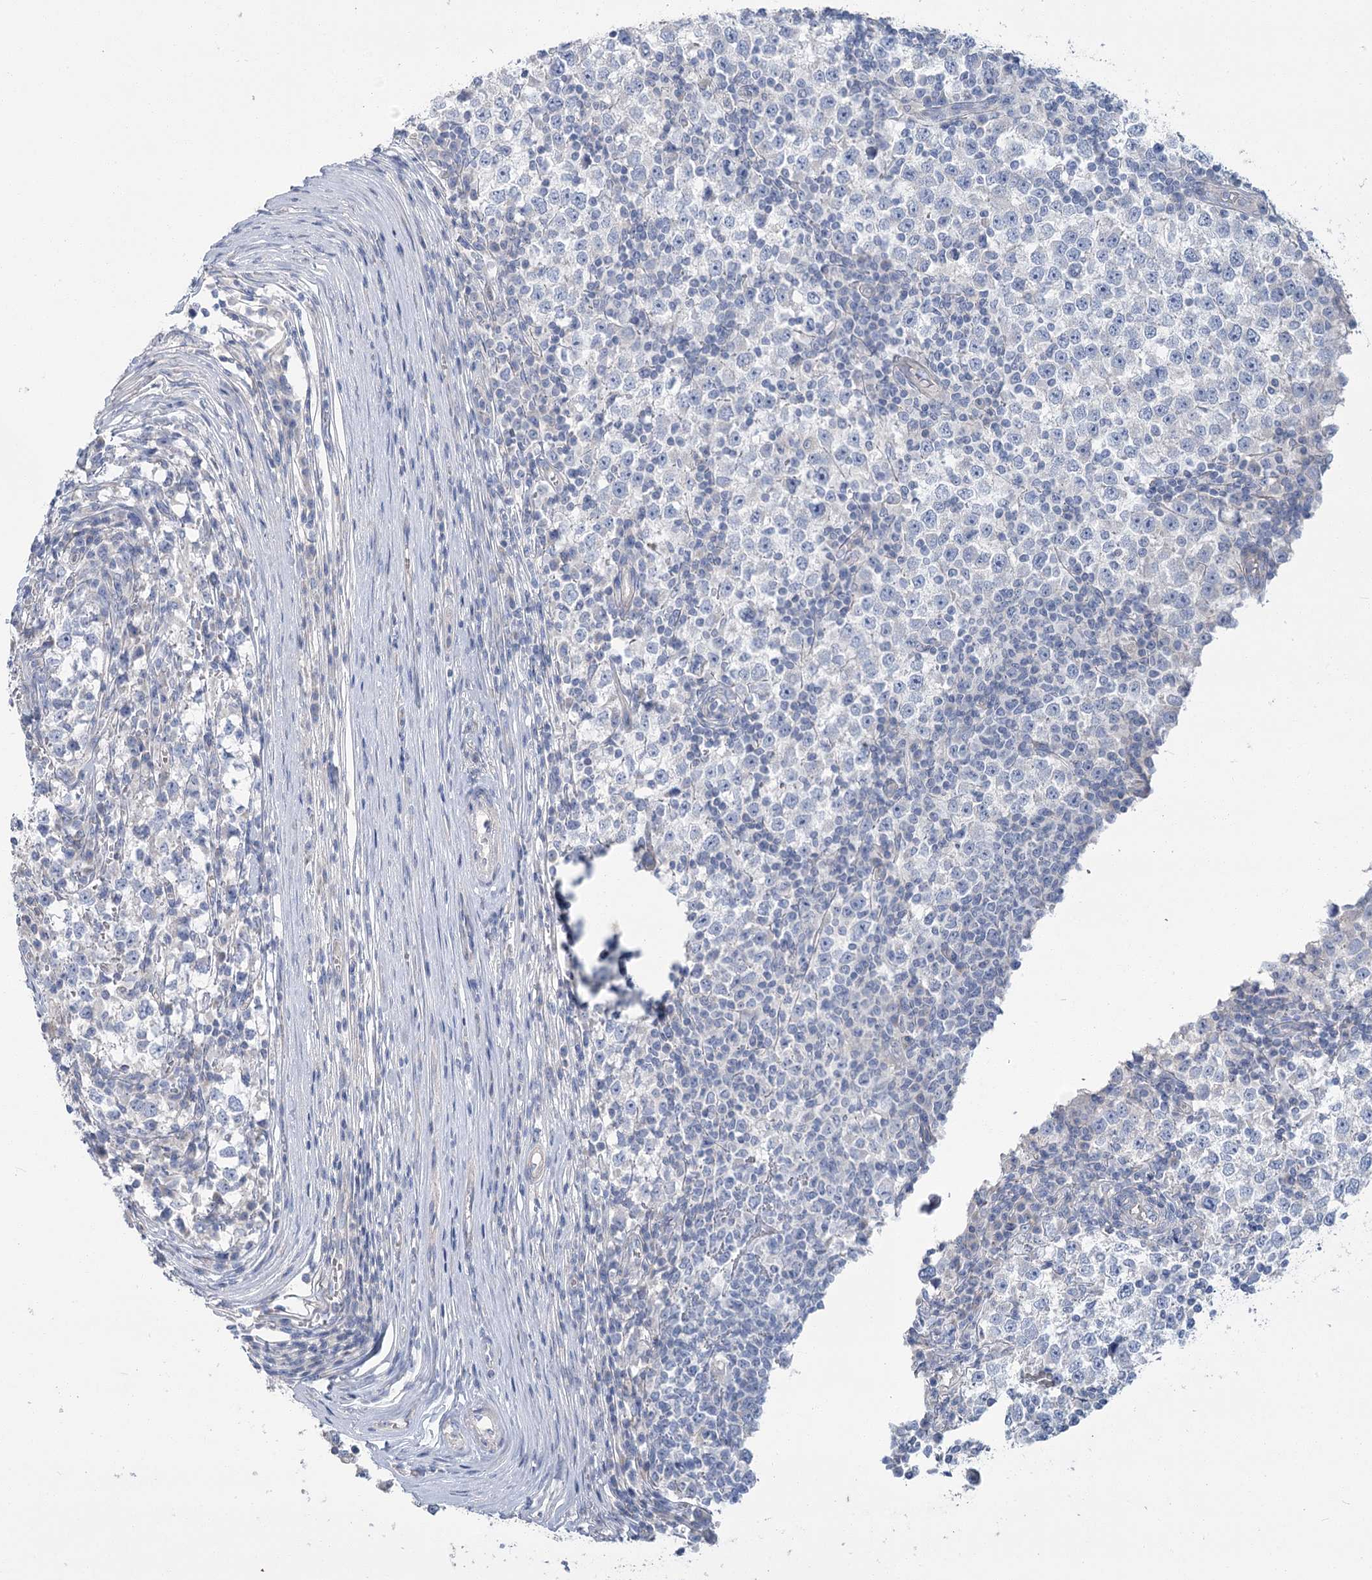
{"staining": {"intensity": "negative", "quantity": "none", "location": "none"}, "tissue": "testis cancer", "cell_type": "Tumor cells", "image_type": "cancer", "snomed": [{"axis": "morphology", "description": "Seminoma, NOS"}, {"axis": "topography", "description": "Testis"}], "caption": "Testis cancer (seminoma) was stained to show a protein in brown. There is no significant expression in tumor cells.", "gene": "SLC9A3", "patient": {"sex": "male", "age": 65}}